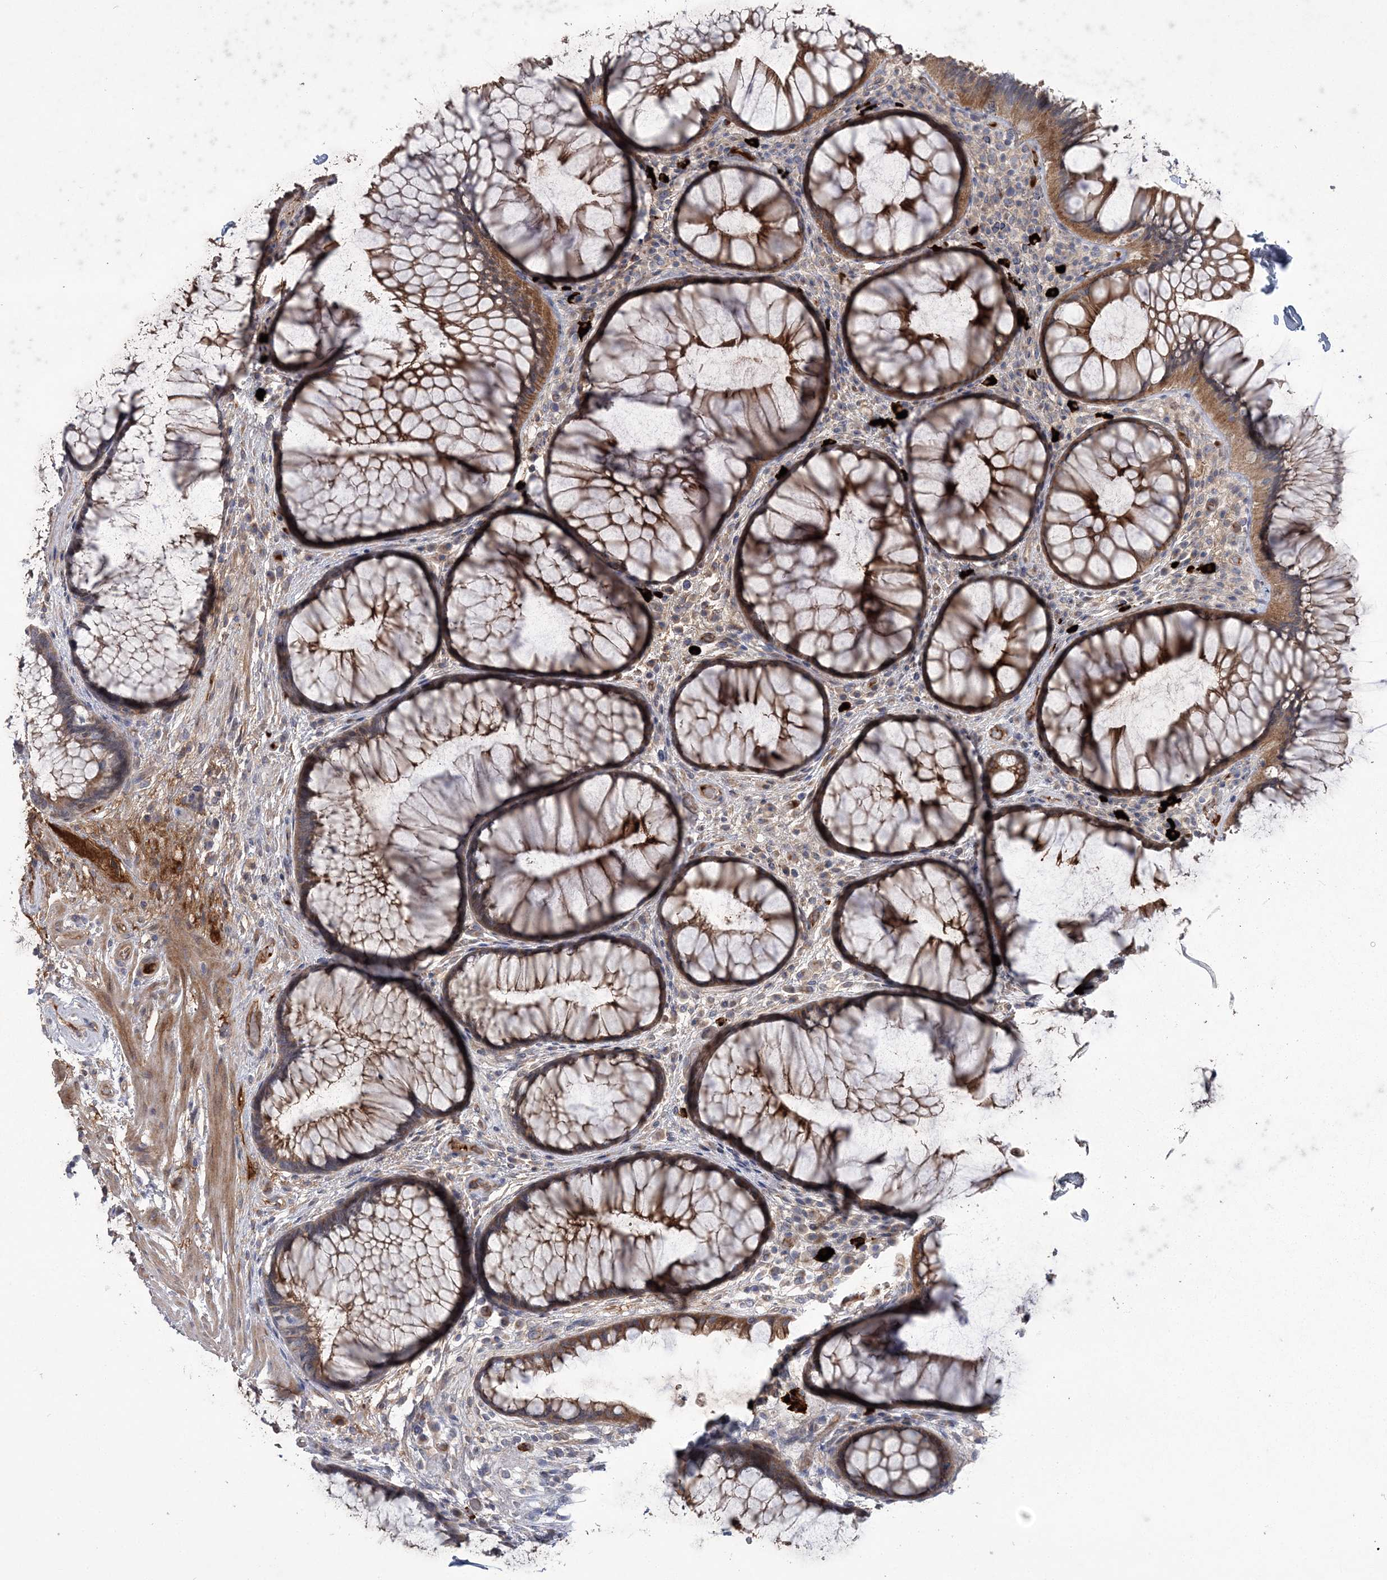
{"staining": {"intensity": "moderate", "quantity": ">75%", "location": "cytoplasmic/membranous"}, "tissue": "rectum", "cell_type": "Glandular cells", "image_type": "normal", "snomed": [{"axis": "morphology", "description": "Normal tissue, NOS"}, {"axis": "topography", "description": "Rectum"}], "caption": "This histopathology image demonstrates IHC staining of normal rectum, with medium moderate cytoplasmic/membranous expression in approximately >75% of glandular cells.", "gene": "WBP1L", "patient": {"sex": "male", "age": 51}}